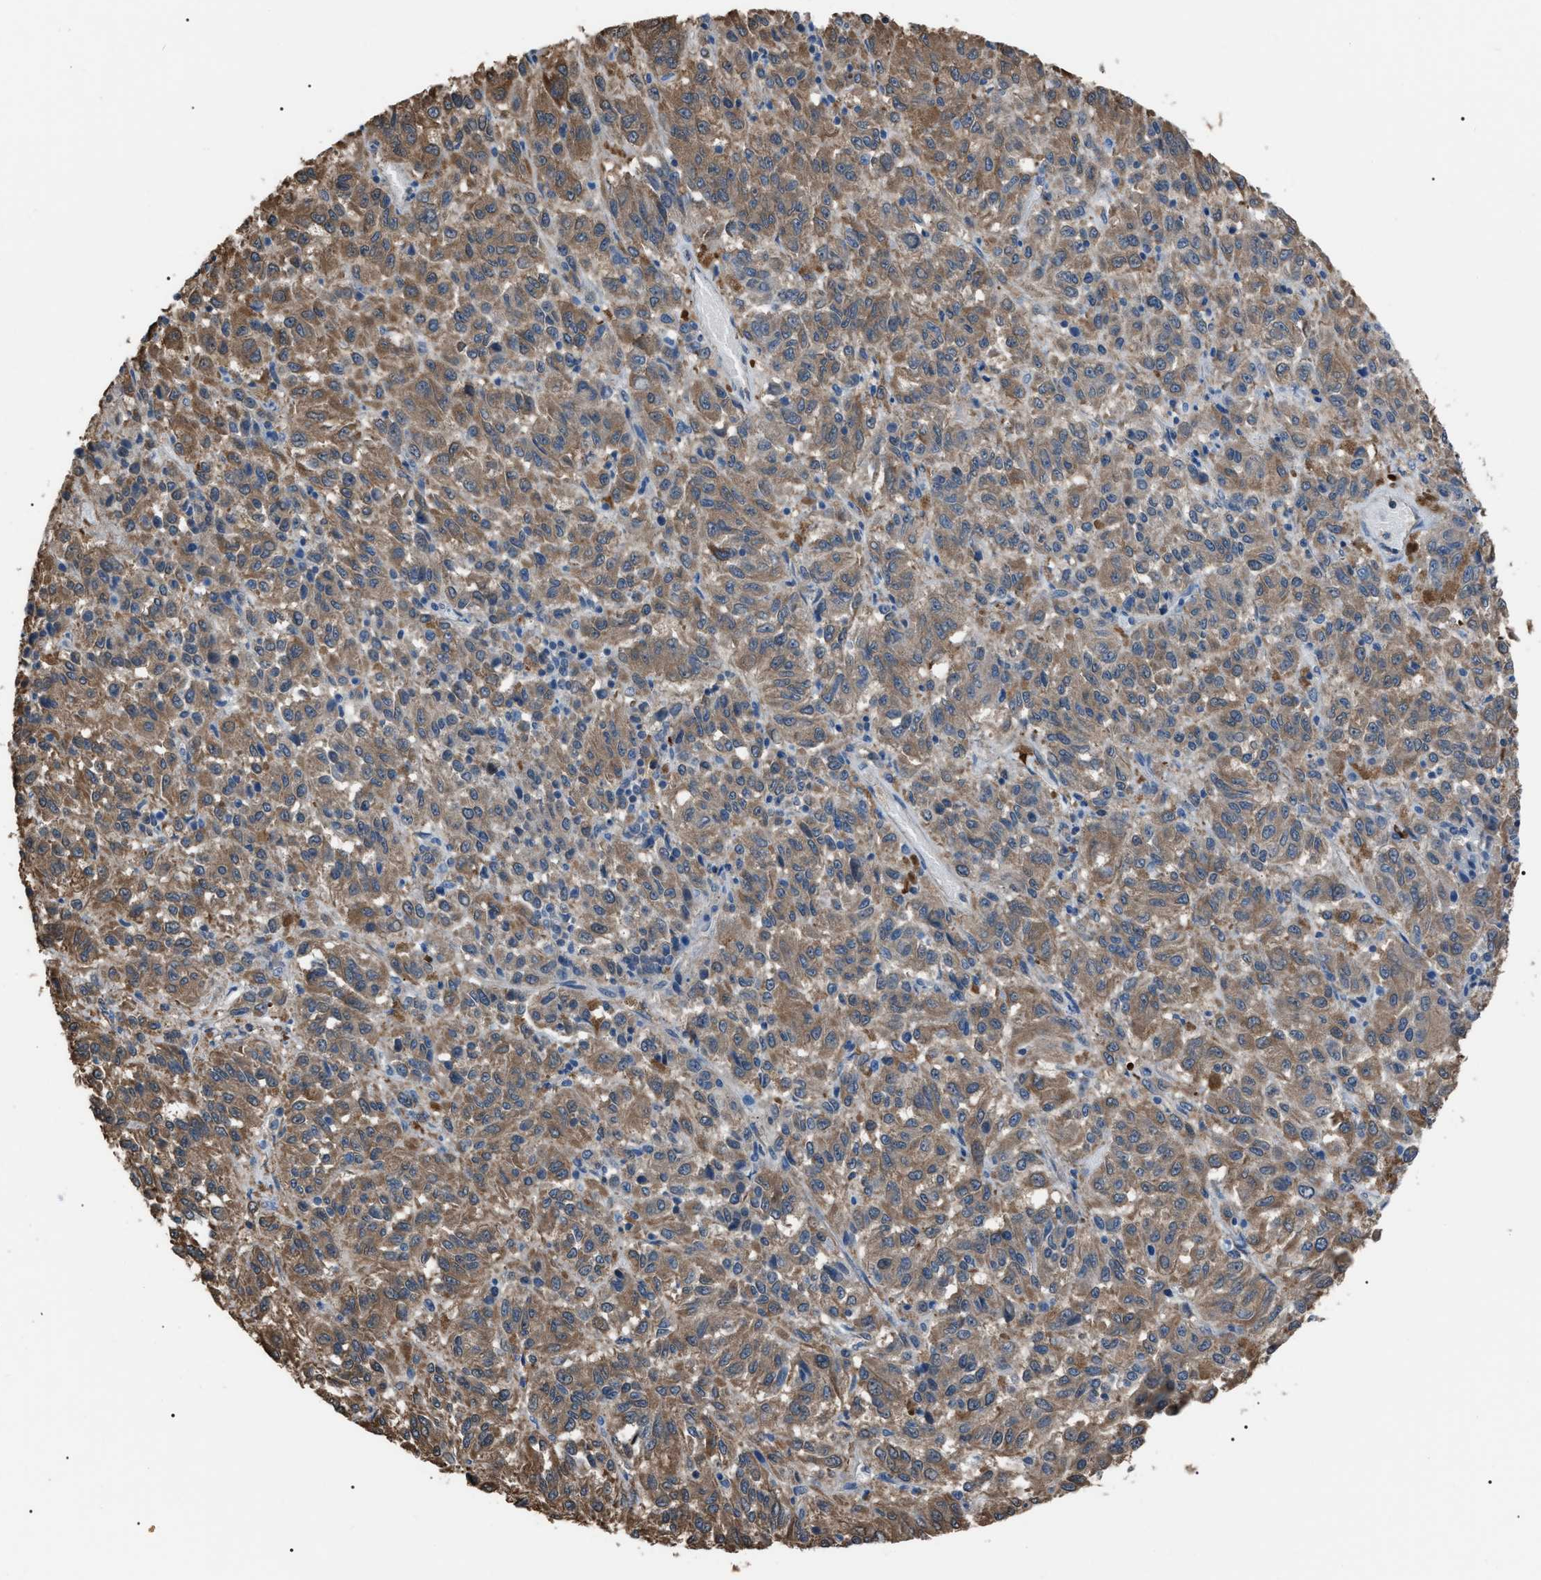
{"staining": {"intensity": "moderate", "quantity": ">75%", "location": "cytoplasmic/membranous"}, "tissue": "melanoma", "cell_type": "Tumor cells", "image_type": "cancer", "snomed": [{"axis": "morphology", "description": "Malignant melanoma, Metastatic site"}, {"axis": "topography", "description": "Lung"}], "caption": "Immunohistochemistry photomicrograph of melanoma stained for a protein (brown), which exhibits medium levels of moderate cytoplasmic/membranous positivity in approximately >75% of tumor cells.", "gene": "PDCD5", "patient": {"sex": "male", "age": 64}}